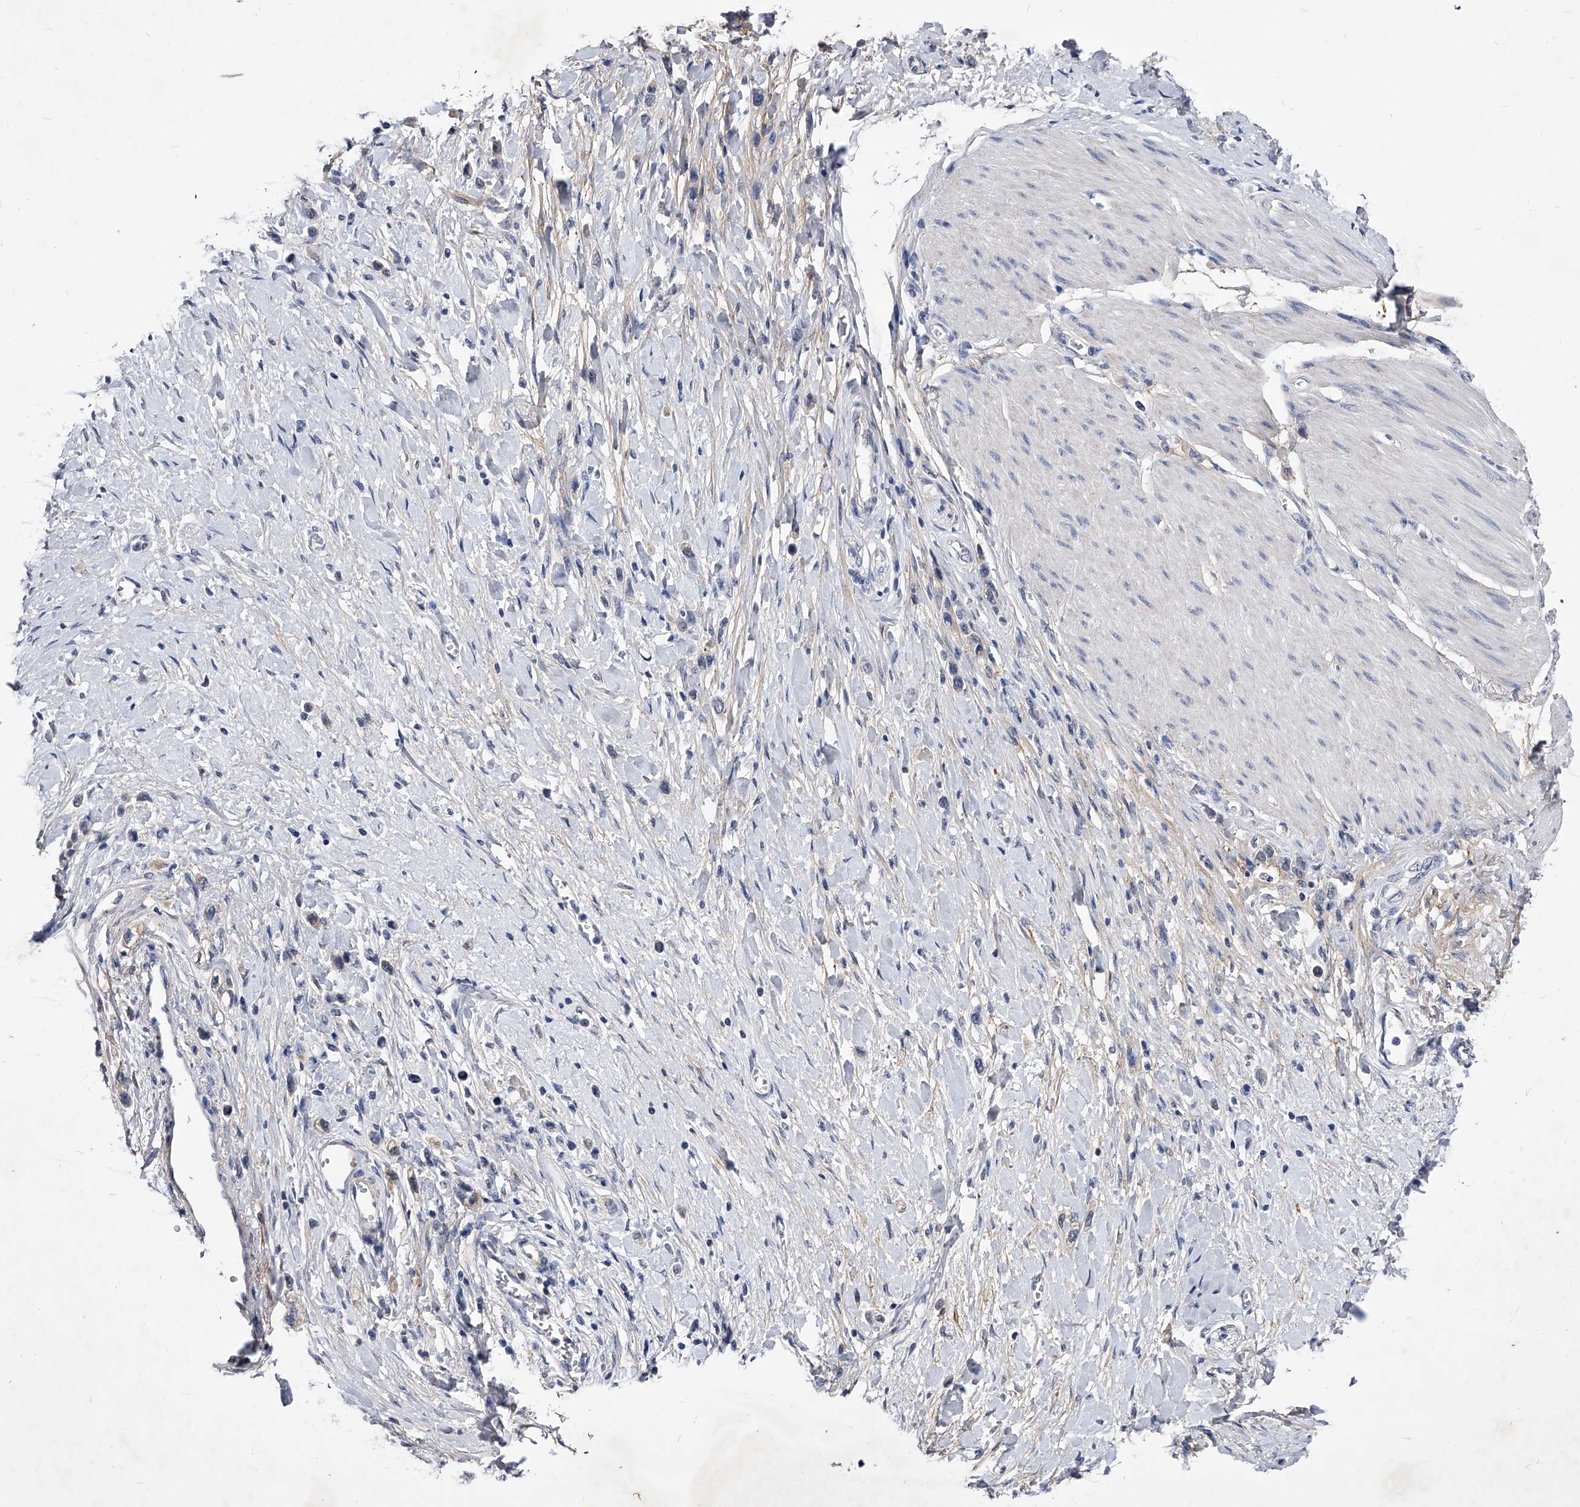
{"staining": {"intensity": "negative", "quantity": "none", "location": "none"}, "tissue": "stomach cancer", "cell_type": "Tumor cells", "image_type": "cancer", "snomed": [{"axis": "morphology", "description": "Adenocarcinoma, NOS"}, {"axis": "topography", "description": "Stomach"}], "caption": "Stomach adenocarcinoma stained for a protein using immunohistochemistry shows no positivity tumor cells.", "gene": "ZNF529", "patient": {"sex": "female", "age": 65}}